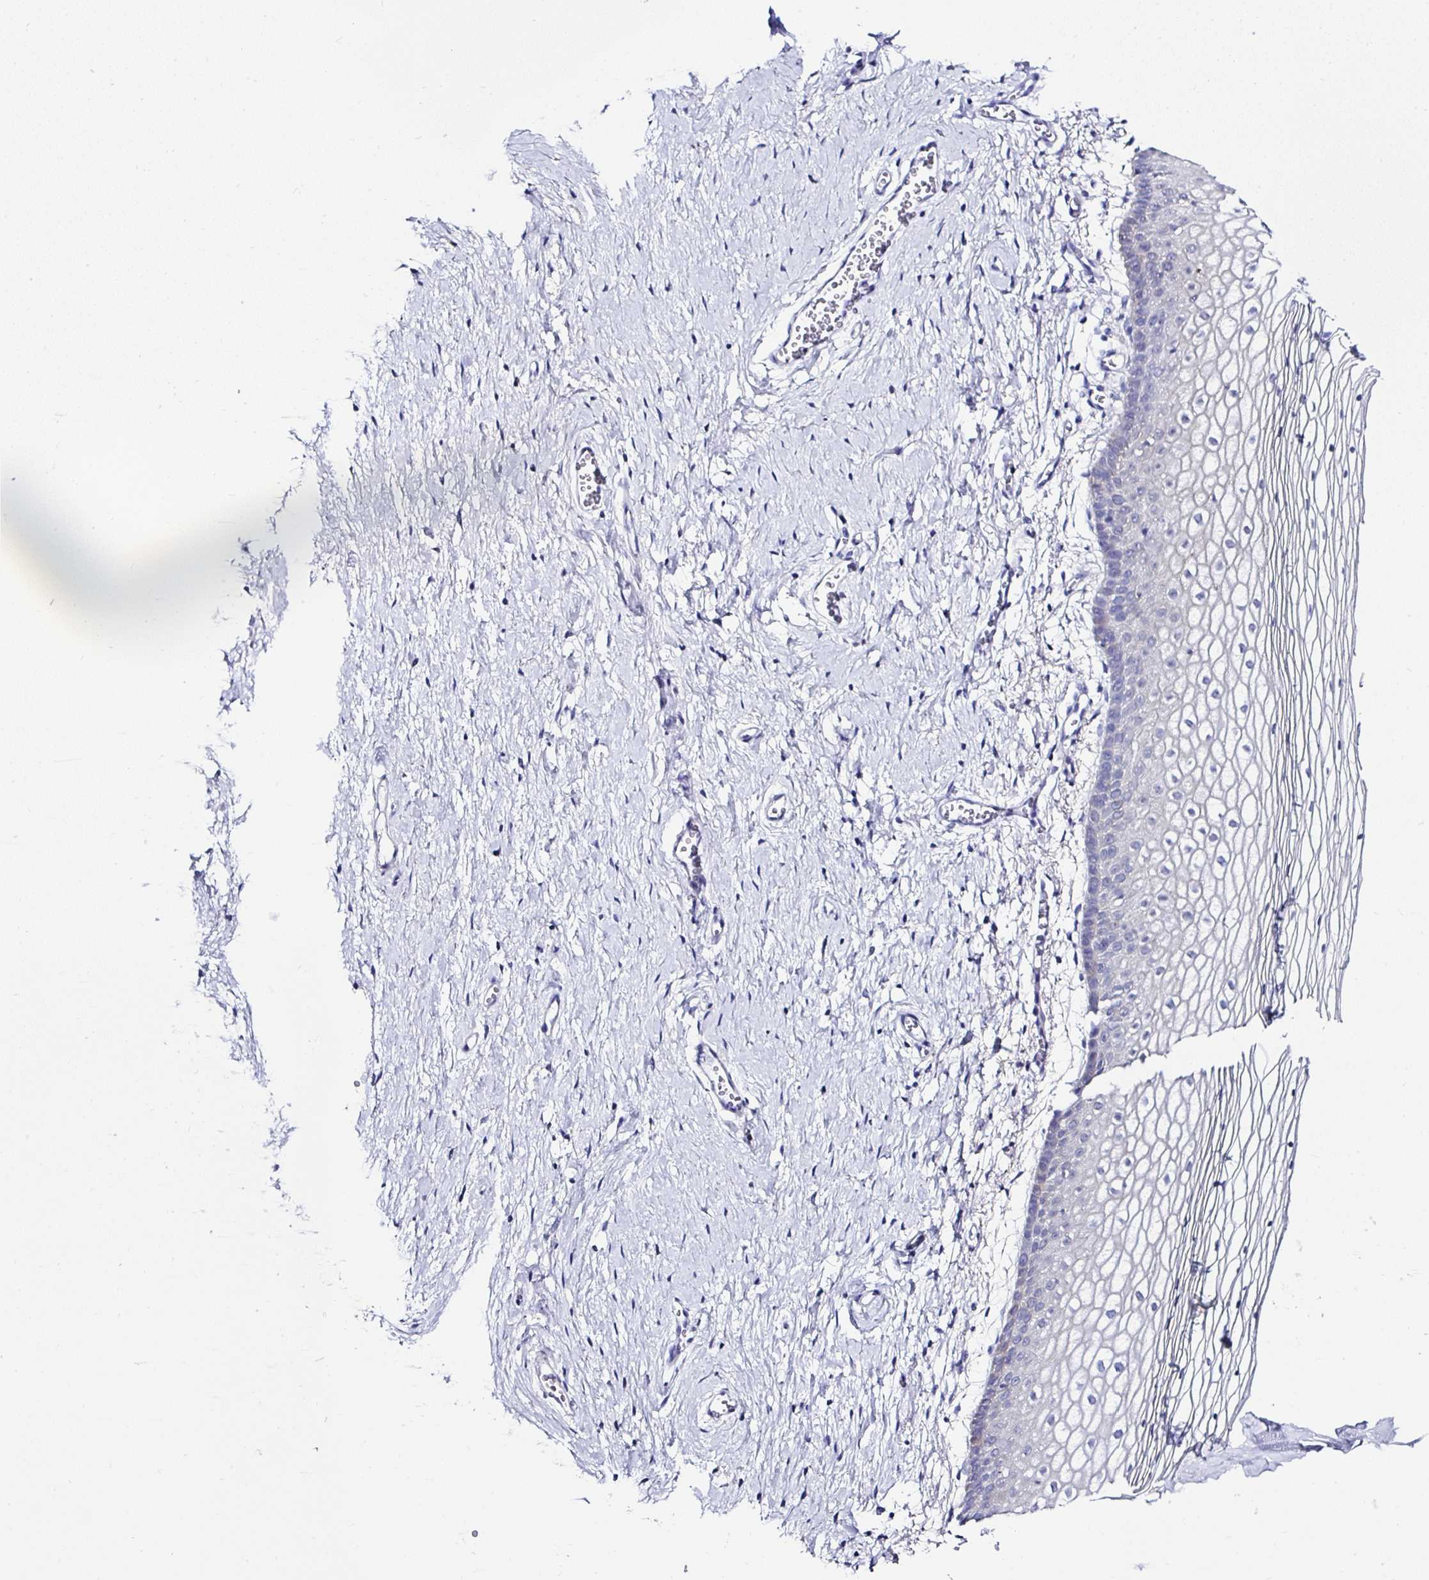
{"staining": {"intensity": "negative", "quantity": "none", "location": "none"}, "tissue": "vagina", "cell_type": "Squamous epithelial cells", "image_type": "normal", "snomed": [{"axis": "morphology", "description": "Normal tissue, NOS"}, {"axis": "topography", "description": "Vagina"}], "caption": "Unremarkable vagina was stained to show a protein in brown. There is no significant expression in squamous epithelial cells. Nuclei are stained in blue.", "gene": "UGT3A1", "patient": {"sex": "female", "age": 56}}